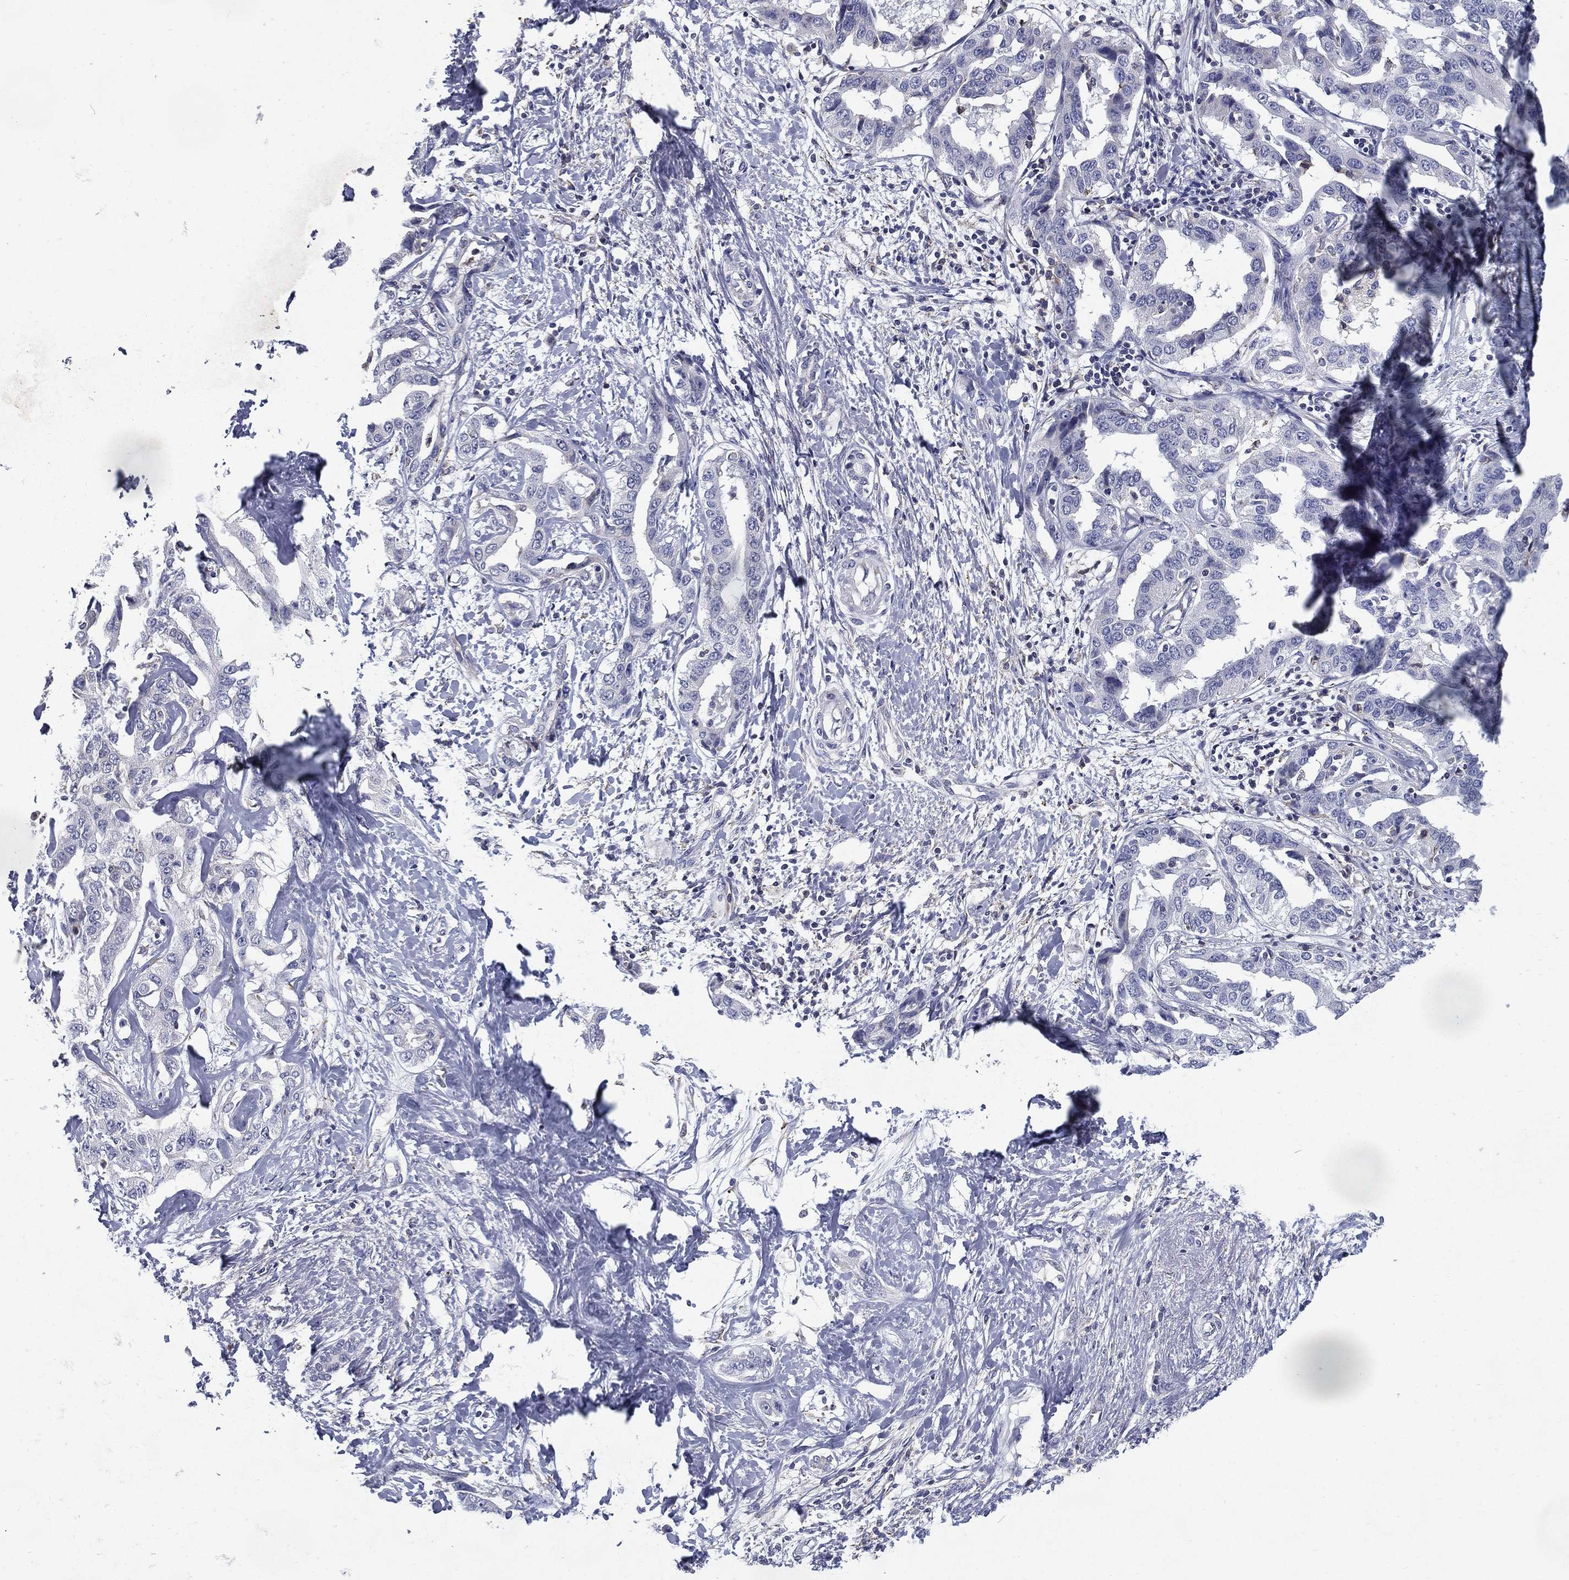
{"staining": {"intensity": "negative", "quantity": "none", "location": "none"}, "tissue": "liver cancer", "cell_type": "Tumor cells", "image_type": "cancer", "snomed": [{"axis": "morphology", "description": "Cholangiocarcinoma"}, {"axis": "topography", "description": "Liver"}], "caption": "High power microscopy micrograph of an immunohistochemistry (IHC) histopathology image of liver cholangiocarcinoma, revealing no significant staining in tumor cells. Nuclei are stained in blue.", "gene": "C19orf18", "patient": {"sex": "male", "age": 59}}